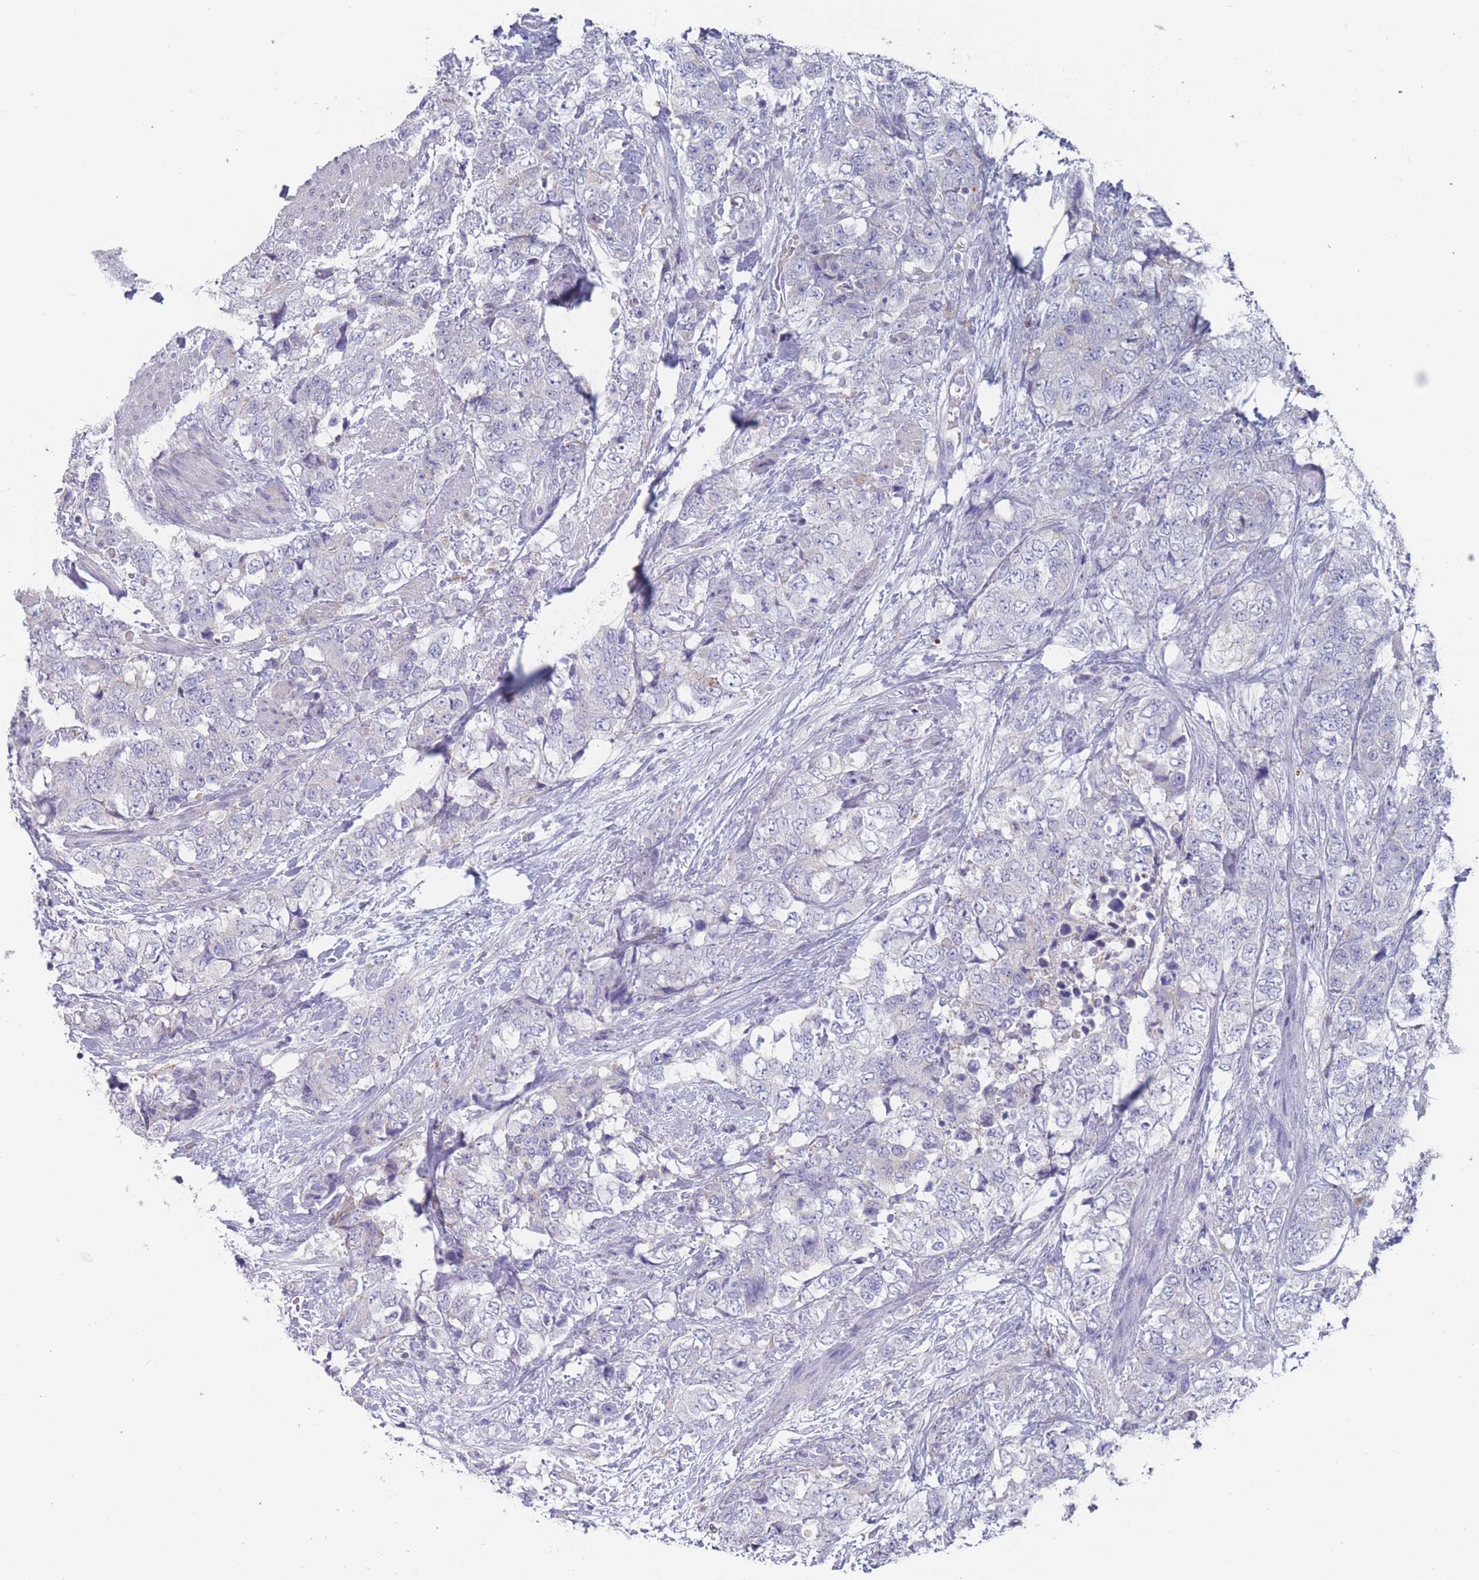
{"staining": {"intensity": "negative", "quantity": "none", "location": "none"}, "tissue": "urothelial cancer", "cell_type": "Tumor cells", "image_type": "cancer", "snomed": [{"axis": "morphology", "description": "Urothelial carcinoma, High grade"}, {"axis": "topography", "description": "Urinary bladder"}], "caption": "Tumor cells show no significant positivity in urothelial carcinoma (high-grade).", "gene": "CYP51A1", "patient": {"sex": "female", "age": 78}}